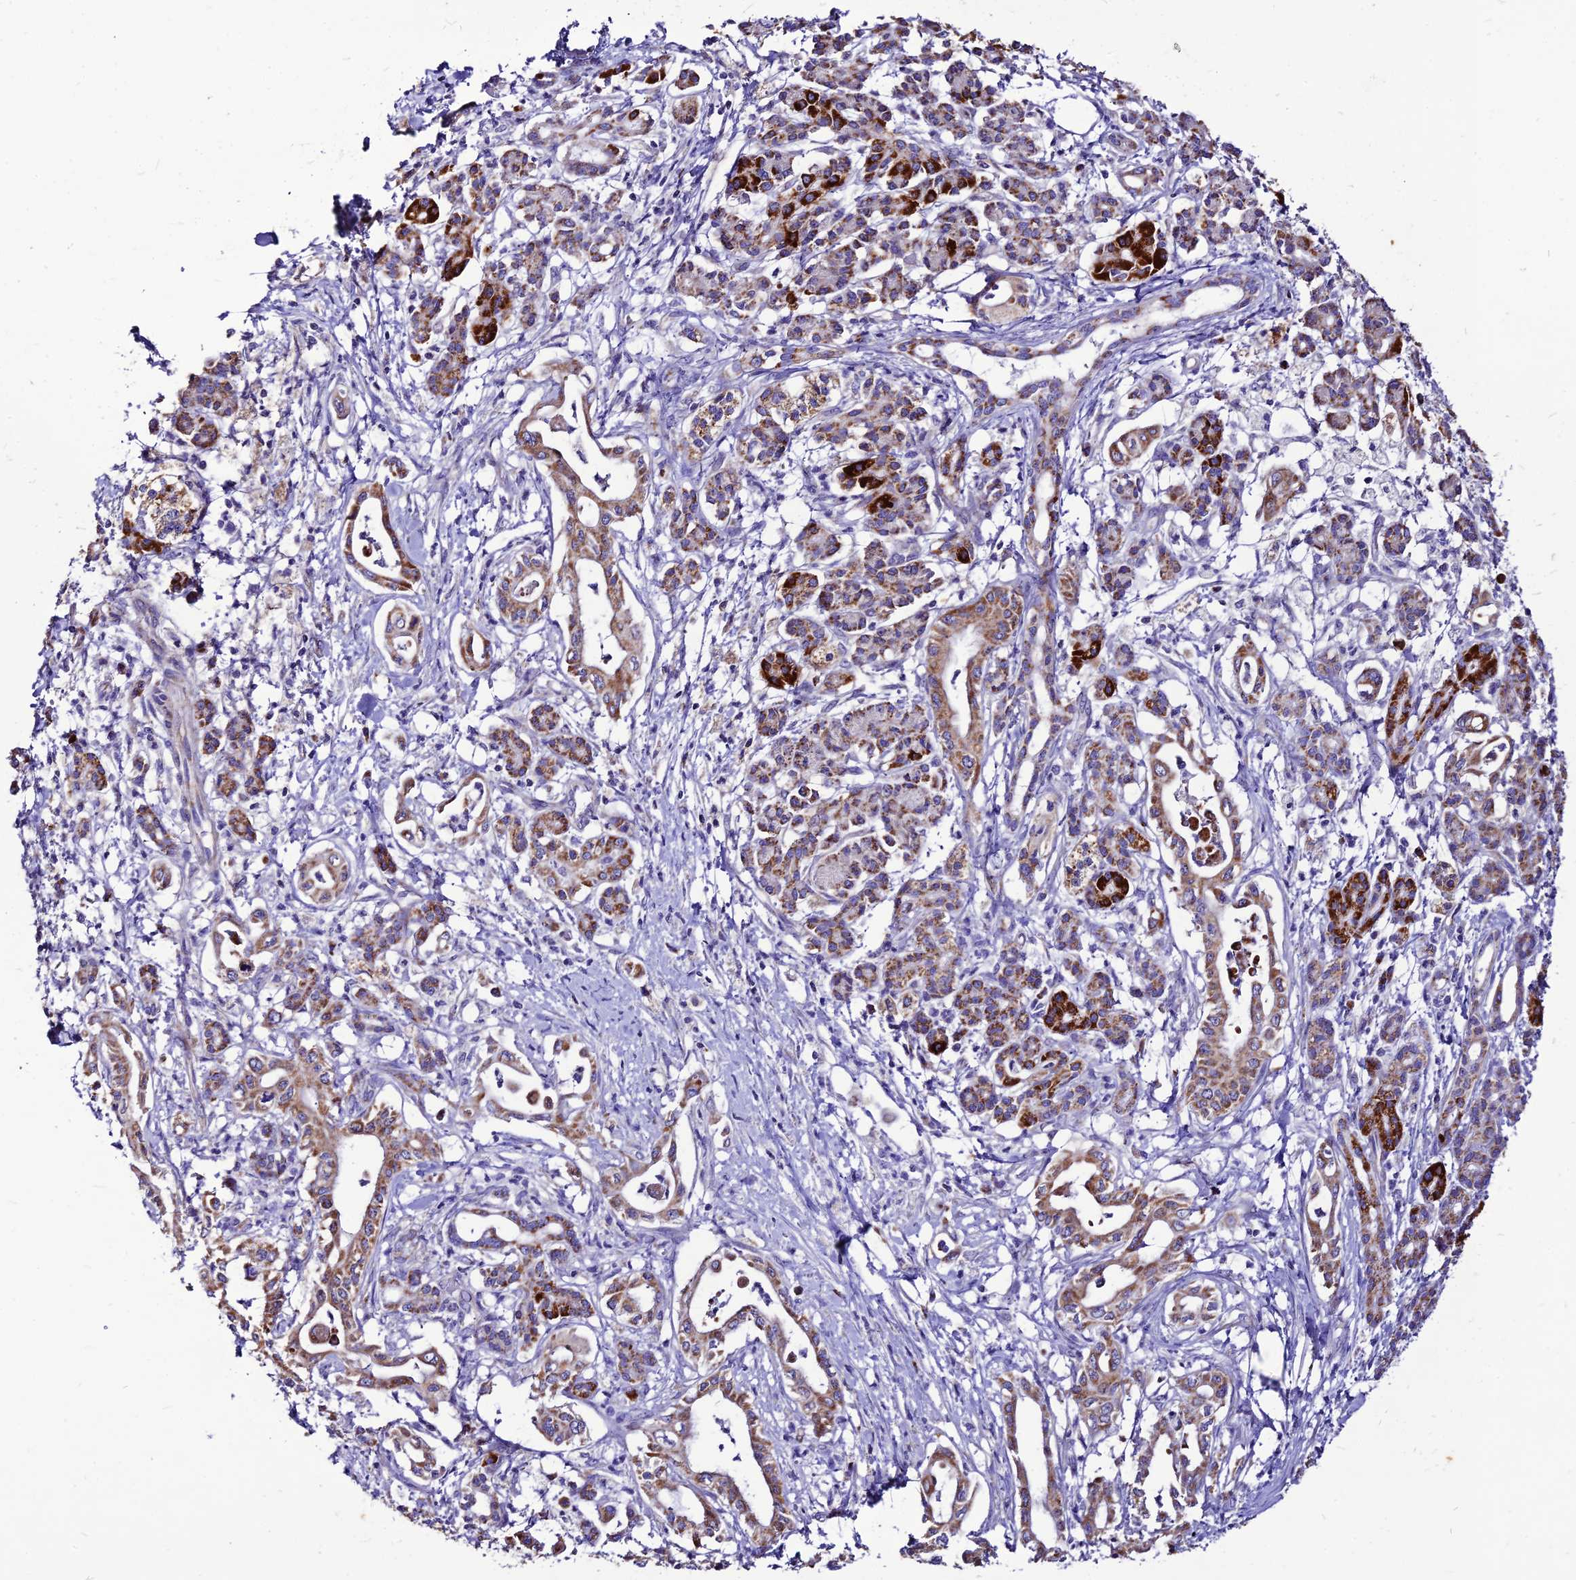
{"staining": {"intensity": "moderate", "quantity": ">75%", "location": "cytoplasmic/membranous"}, "tissue": "pancreatic cancer", "cell_type": "Tumor cells", "image_type": "cancer", "snomed": [{"axis": "morphology", "description": "Adenocarcinoma, NOS"}, {"axis": "topography", "description": "Pancreas"}], "caption": "Immunohistochemical staining of human pancreatic adenocarcinoma demonstrates moderate cytoplasmic/membranous protein positivity in about >75% of tumor cells.", "gene": "ECI1", "patient": {"sex": "female", "age": 77}}